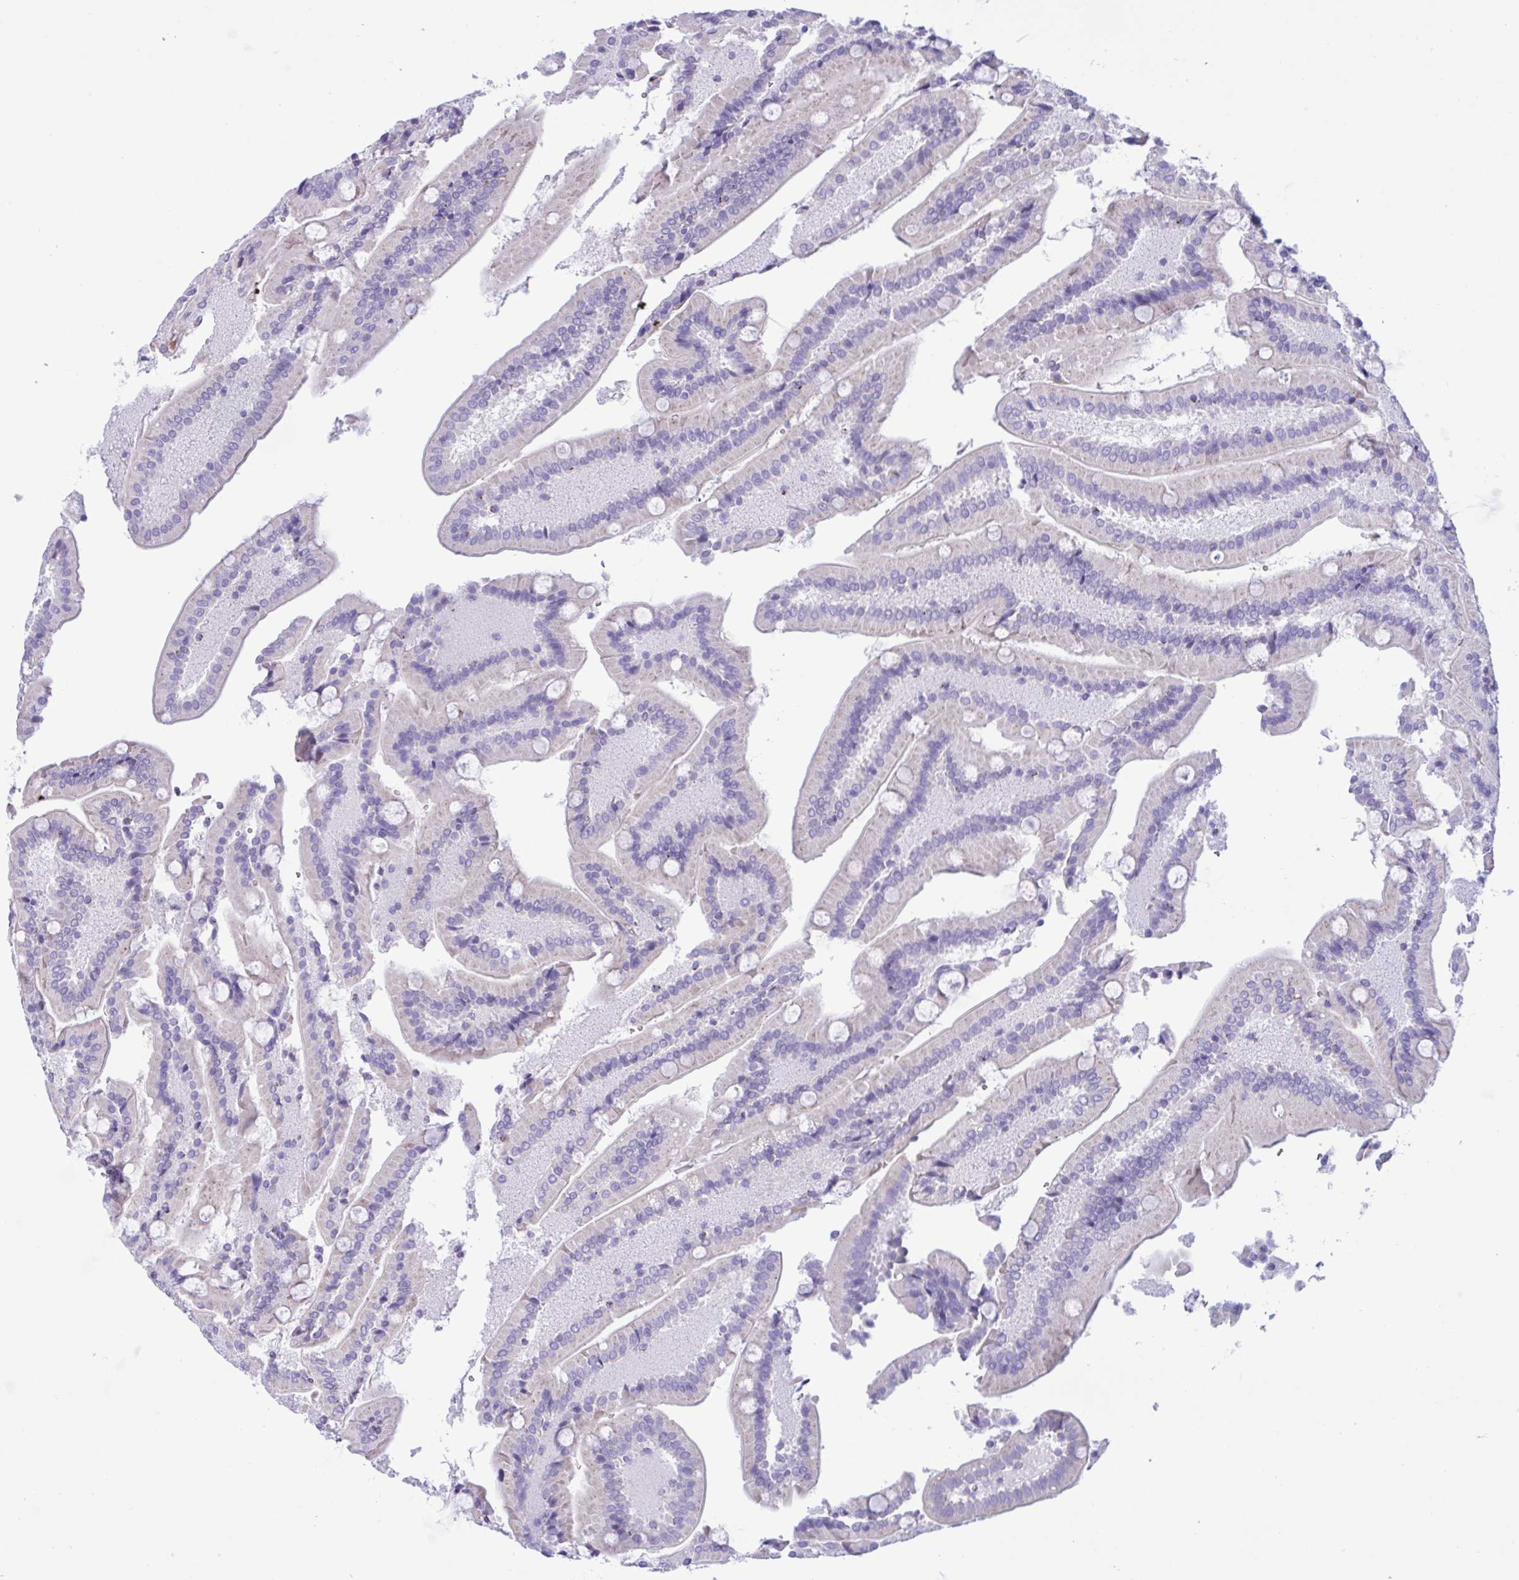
{"staining": {"intensity": "negative", "quantity": "none", "location": "none"}, "tissue": "duodenum", "cell_type": "Glandular cells", "image_type": "normal", "snomed": [{"axis": "morphology", "description": "Normal tissue, NOS"}, {"axis": "topography", "description": "Duodenum"}], "caption": "Immunohistochemistry of normal duodenum shows no positivity in glandular cells. Brightfield microscopy of immunohistochemistry (IHC) stained with DAB (brown) and hematoxylin (blue), captured at high magnification.", "gene": "SREBF1", "patient": {"sex": "female", "age": 62}}